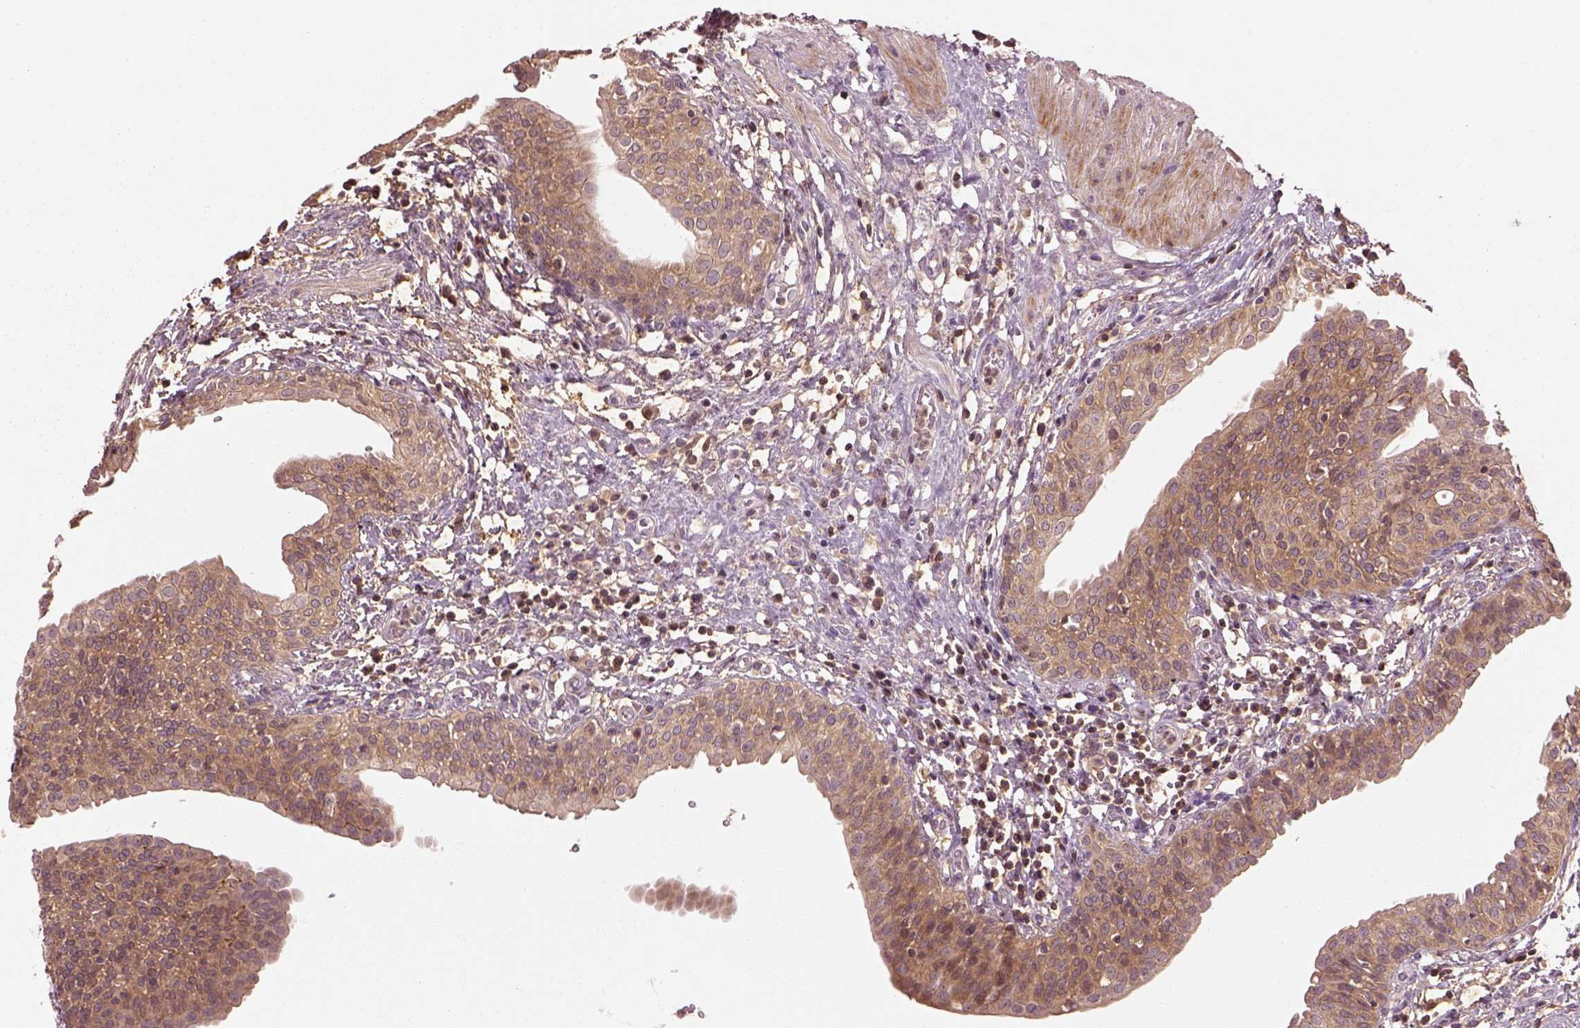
{"staining": {"intensity": "moderate", "quantity": ">75%", "location": "cytoplasmic/membranous"}, "tissue": "urinary bladder", "cell_type": "Urothelial cells", "image_type": "normal", "snomed": [{"axis": "morphology", "description": "Normal tissue, NOS"}, {"axis": "topography", "description": "Urinary bladder"}], "caption": "This histopathology image exhibits normal urinary bladder stained with immunohistochemistry (IHC) to label a protein in brown. The cytoplasmic/membranous of urothelial cells show moderate positivity for the protein. Nuclei are counter-stained blue.", "gene": "MTHFS", "patient": {"sex": "male", "age": 55}}